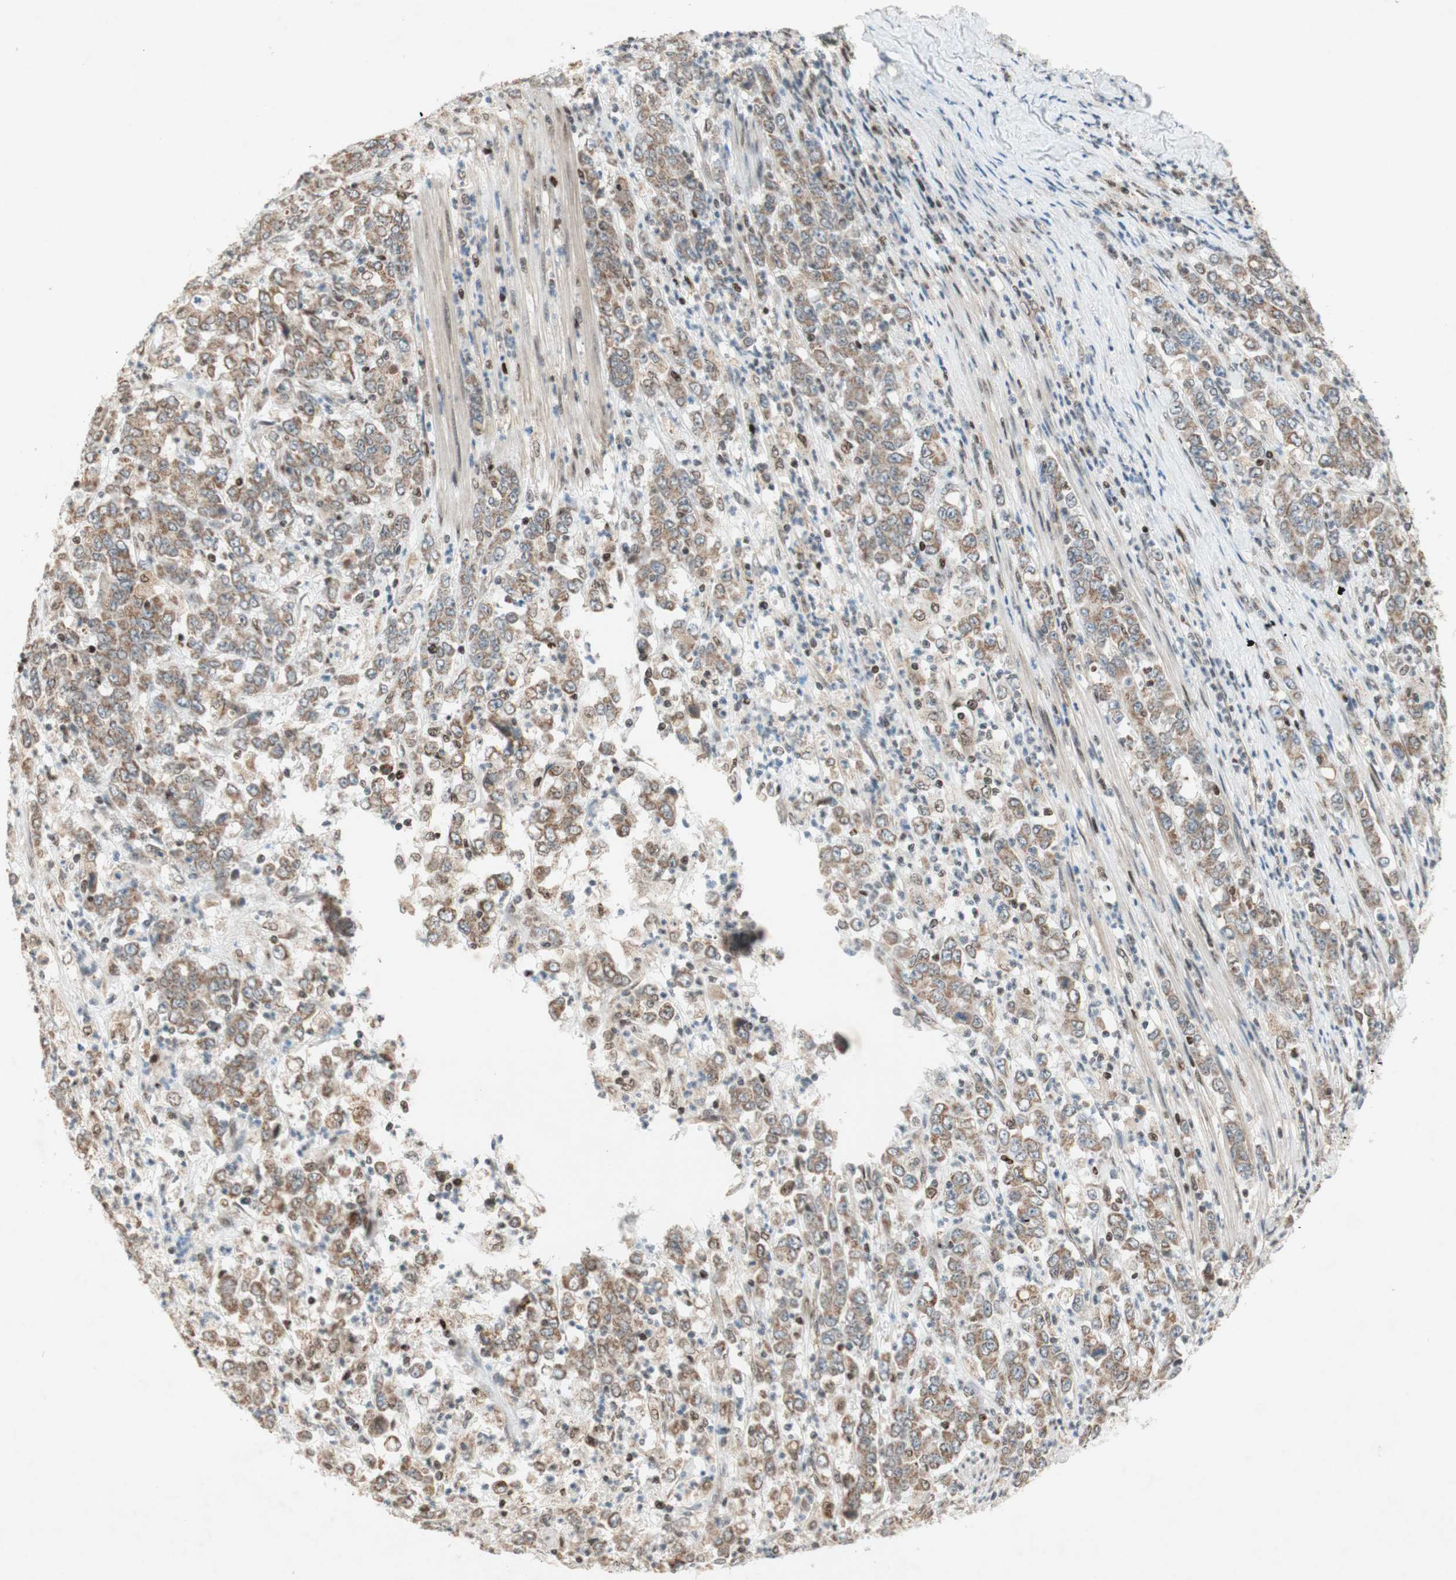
{"staining": {"intensity": "weak", "quantity": "25%-75%", "location": "cytoplasmic/membranous"}, "tissue": "stomach cancer", "cell_type": "Tumor cells", "image_type": "cancer", "snomed": [{"axis": "morphology", "description": "Adenocarcinoma, NOS"}, {"axis": "topography", "description": "Stomach, lower"}], "caption": "Stomach cancer (adenocarcinoma) stained with a brown dye shows weak cytoplasmic/membranous positive staining in approximately 25%-75% of tumor cells.", "gene": "DNMT3A", "patient": {"sex": "female", "age": 71}}